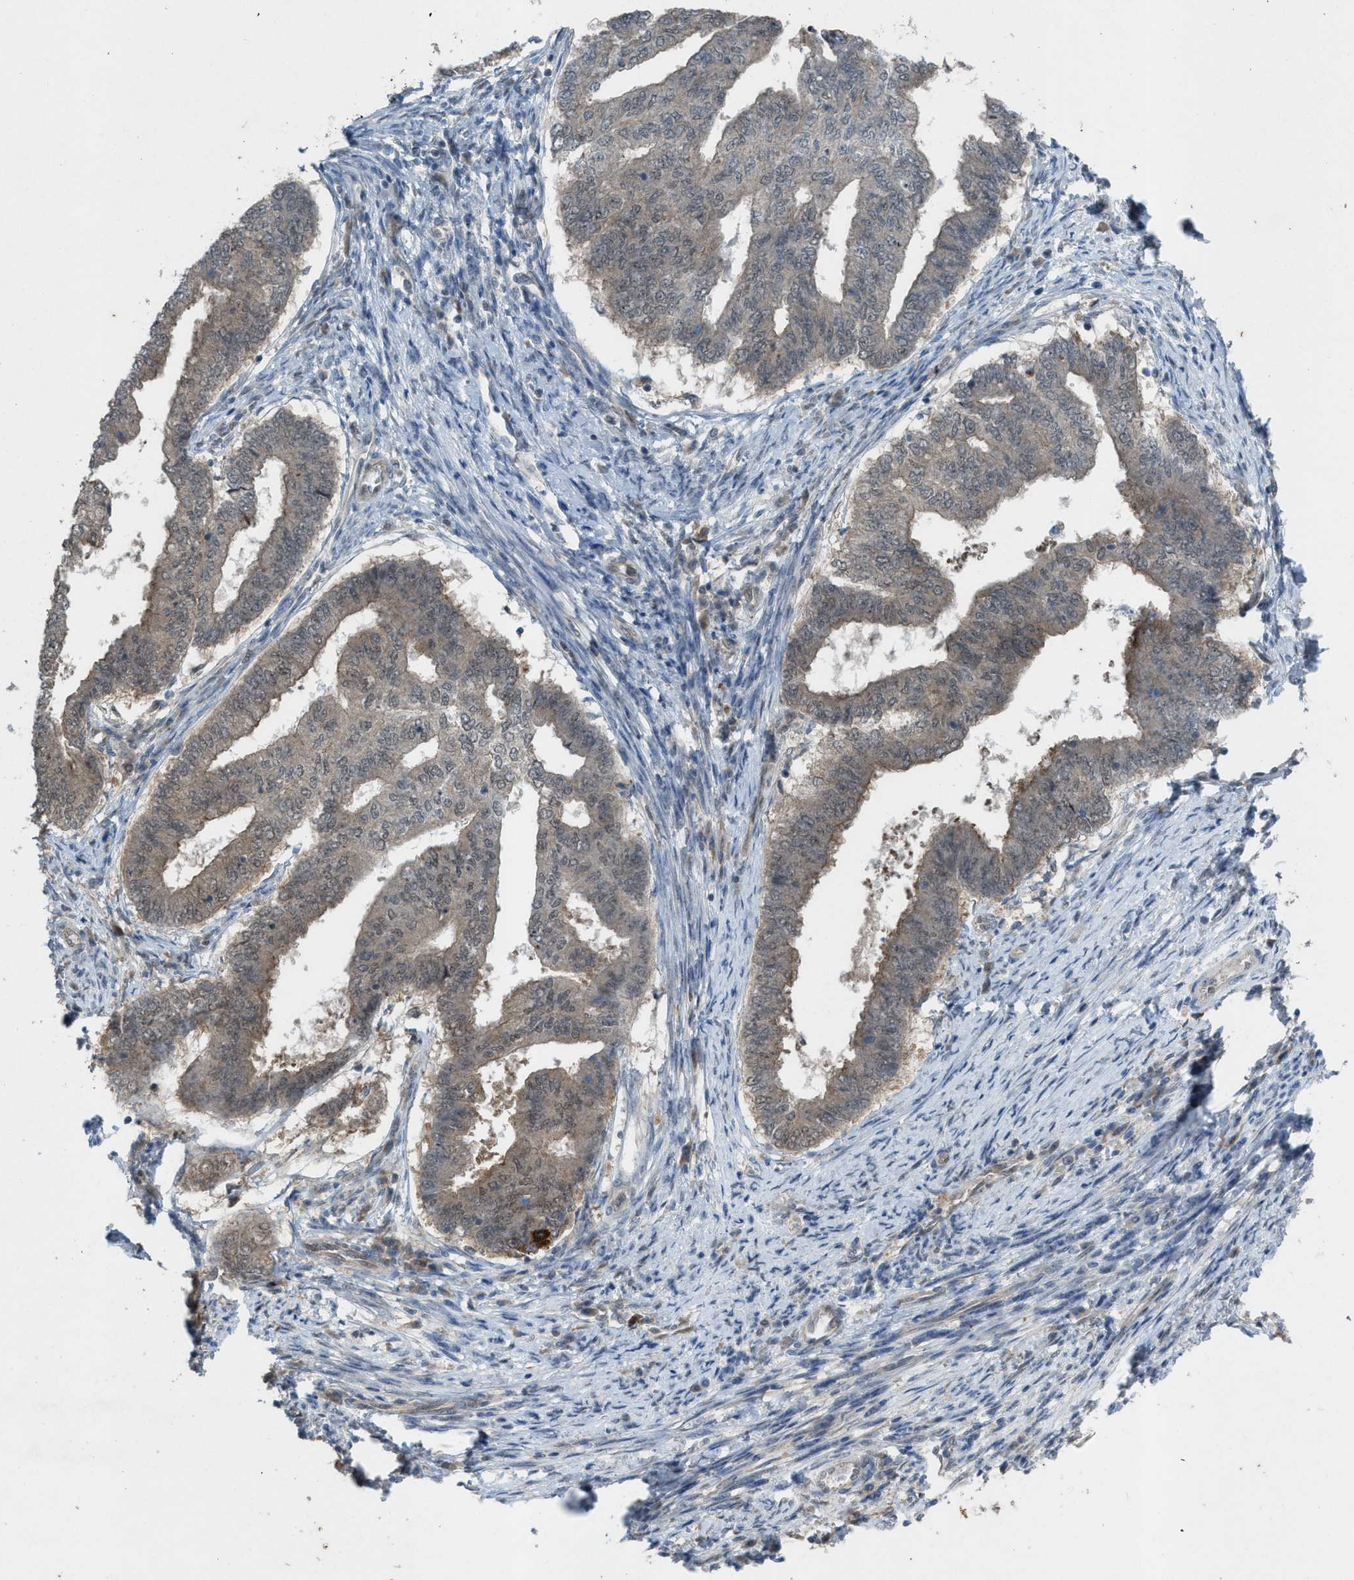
{"staining": {"intensity": "weak", "quantity": ">75%", "location": "cytoplasmic/membranous"}, "tissue": "endometrial cancer", "cell_type": "Tumor cells", "image_type": "cancer", "snomed": [{"axis": "morphology", "description": "Polyp, NOS"}, {"axis": "morphology", "description": "Adenocarcinoma, NOS"}, {"axis": "morphology", "description": "Adenoma, NOS"}, {"axis": "topography", "description": "Endometrium"}], "caption": "DAB (3,3'-diaminobenzidine) immunohistochemical staining of human endometrial polyp exhibits weak cytoplasmic/membranous protein expression in about >75% of tumor cells. (IHC, brightfield microscopy, high magnification).", "gene": "PLAA", "patient": {"sex": "female", "age": 79}}